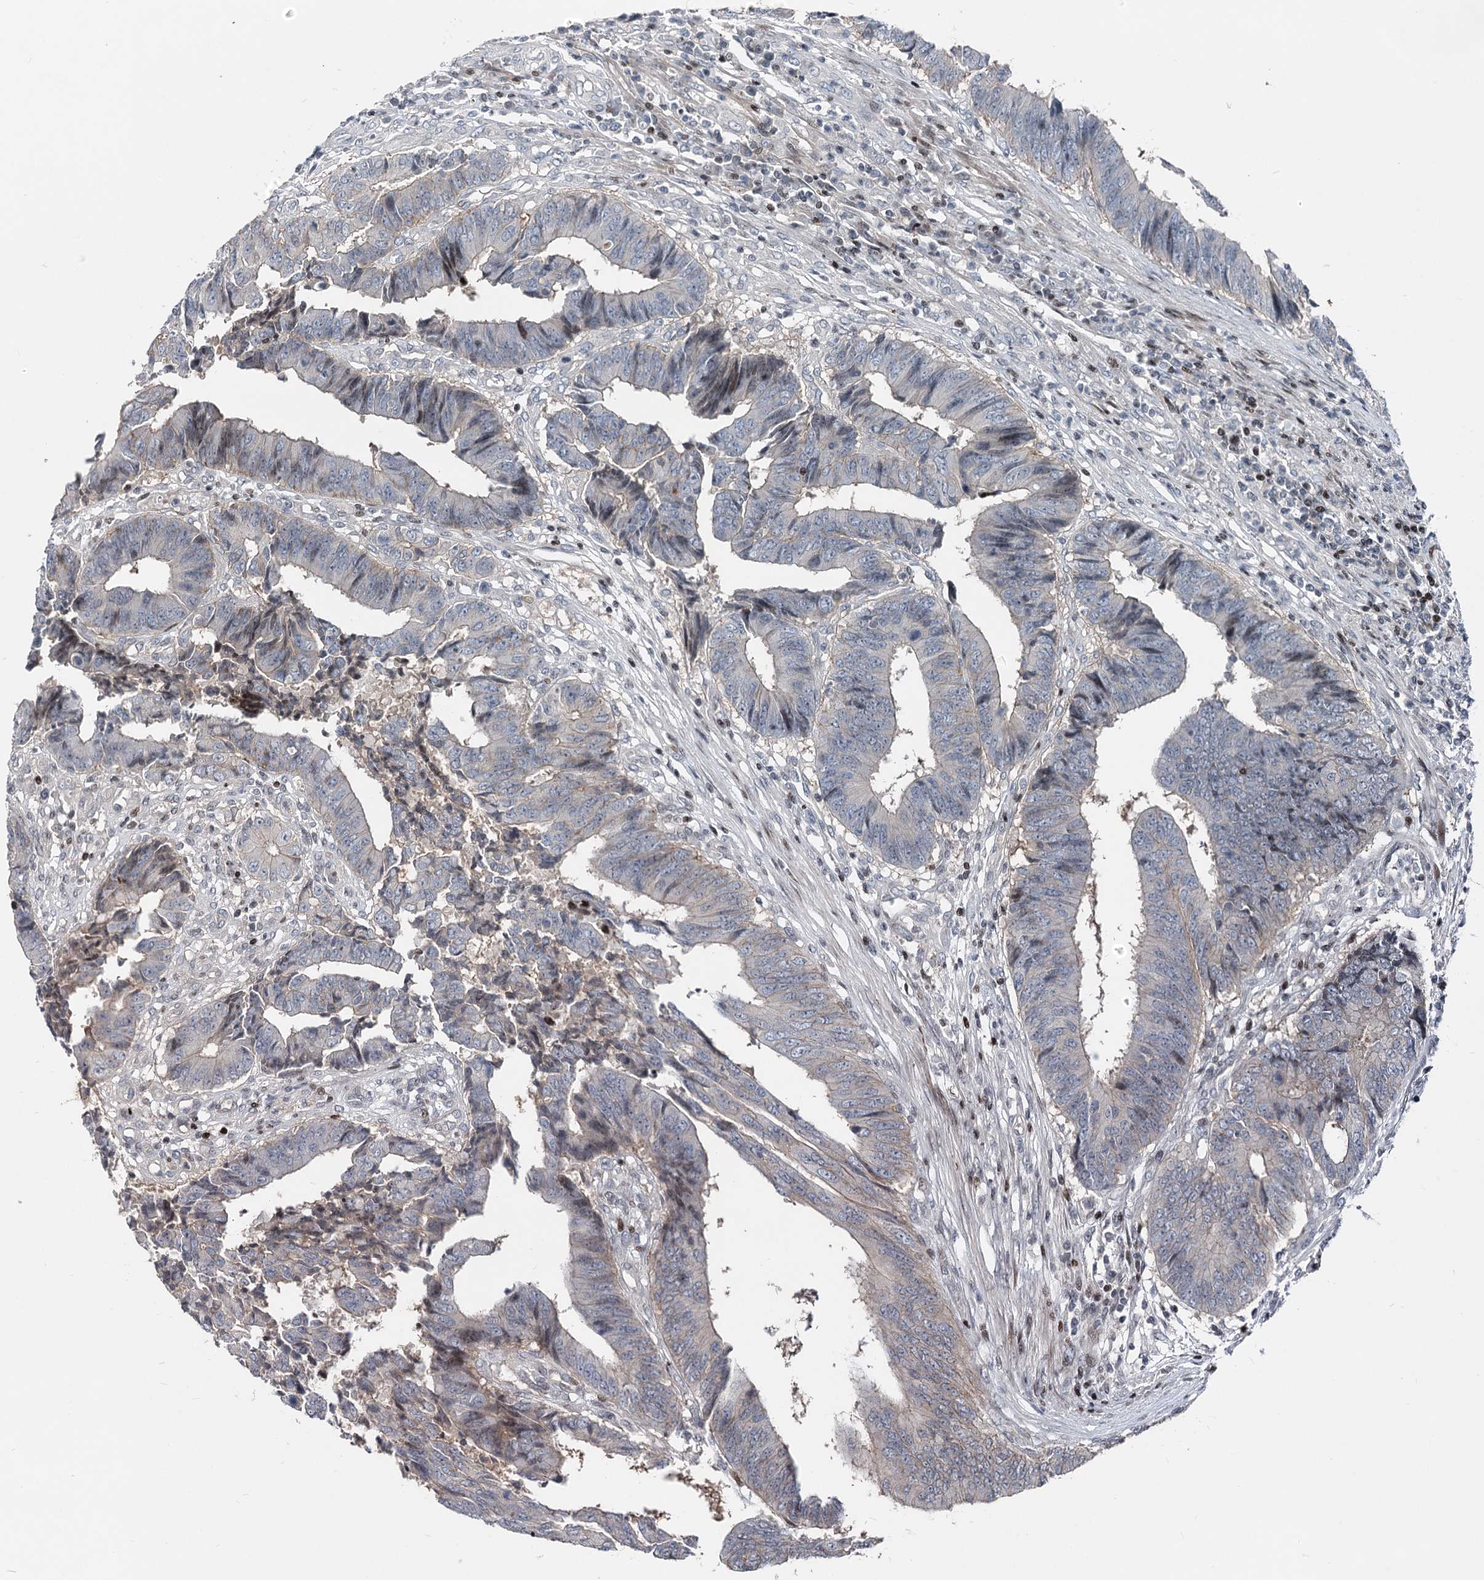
{"staining": {"intensity": "negative", "quantity": "none", "location": "none"}, "tissue": "colorectal cancer", "cell_type": "Tumor cells", "image_type": "cancer", "snomed": [{"axis": "morphology", "description": "Adenocarcinoma, NOS"}, {"axis": "topography", "description": "Rectum"}], "caption": "The micrograph displays no staining of tumor cells in colorectal adenocarcinoma.", "gene": "ITFG2", "patient": {"sex": "male", "age": 84}}